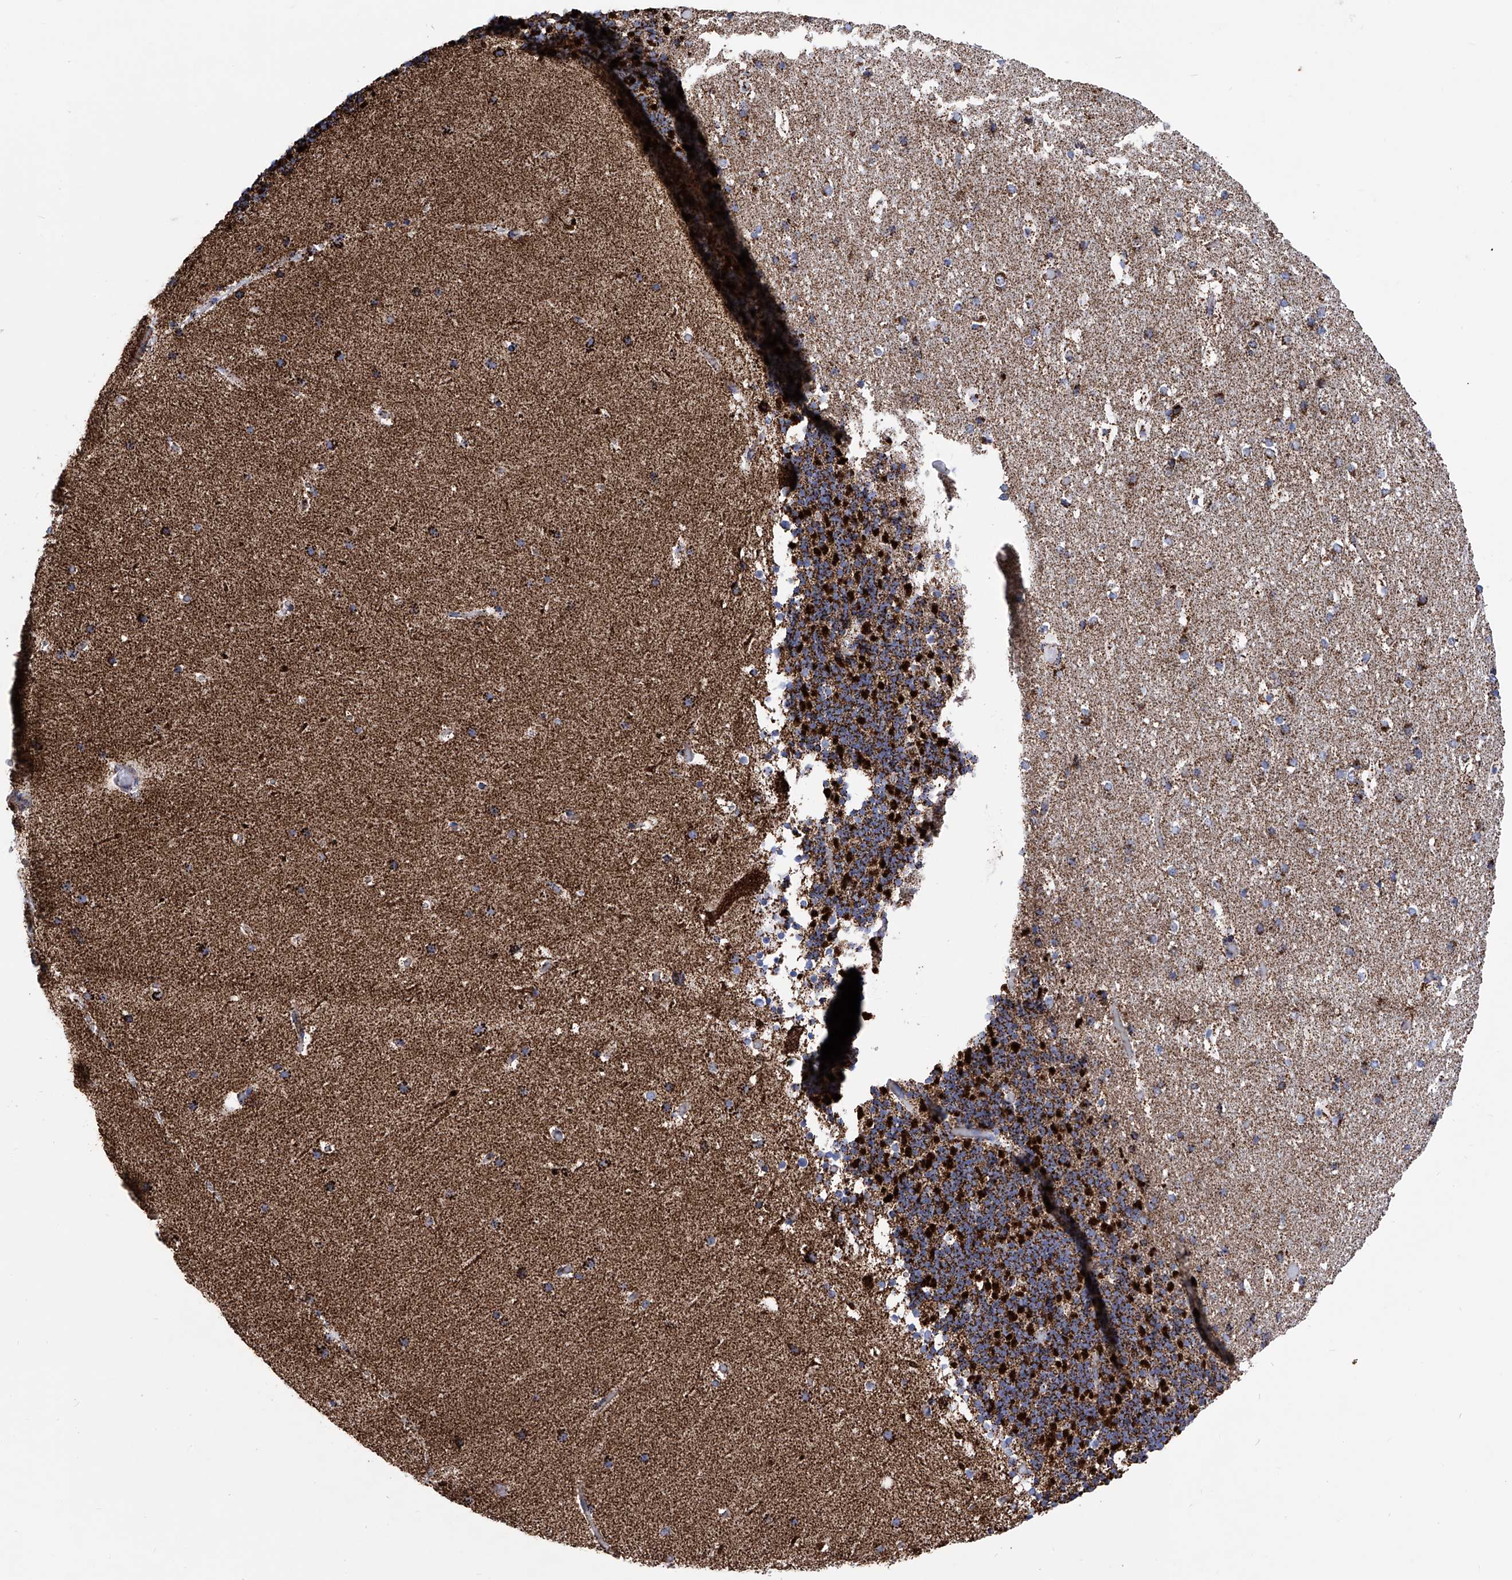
{"staining": {"intensity": "strong", "quantity": ">75%", "location": "cytoplasmic/membranous"}, "tissue": "cerebellum", "cell_type": "Cells in granular layer", "image_type": "normal", "snomed": [{"axis": "morphology", "description": "Normal tissue, NOS"}, {"axis": "topography", "description": "Cerebellum"}], "caption": "Immunohistochemistry (IHC) of normal cerebellum displays high levels of strong cytoplasmic/membranous expression in approximately >75% of cells in granular layer.", "gene": "ATP5PF", "patient": {"sex": "male", "age": 57}}